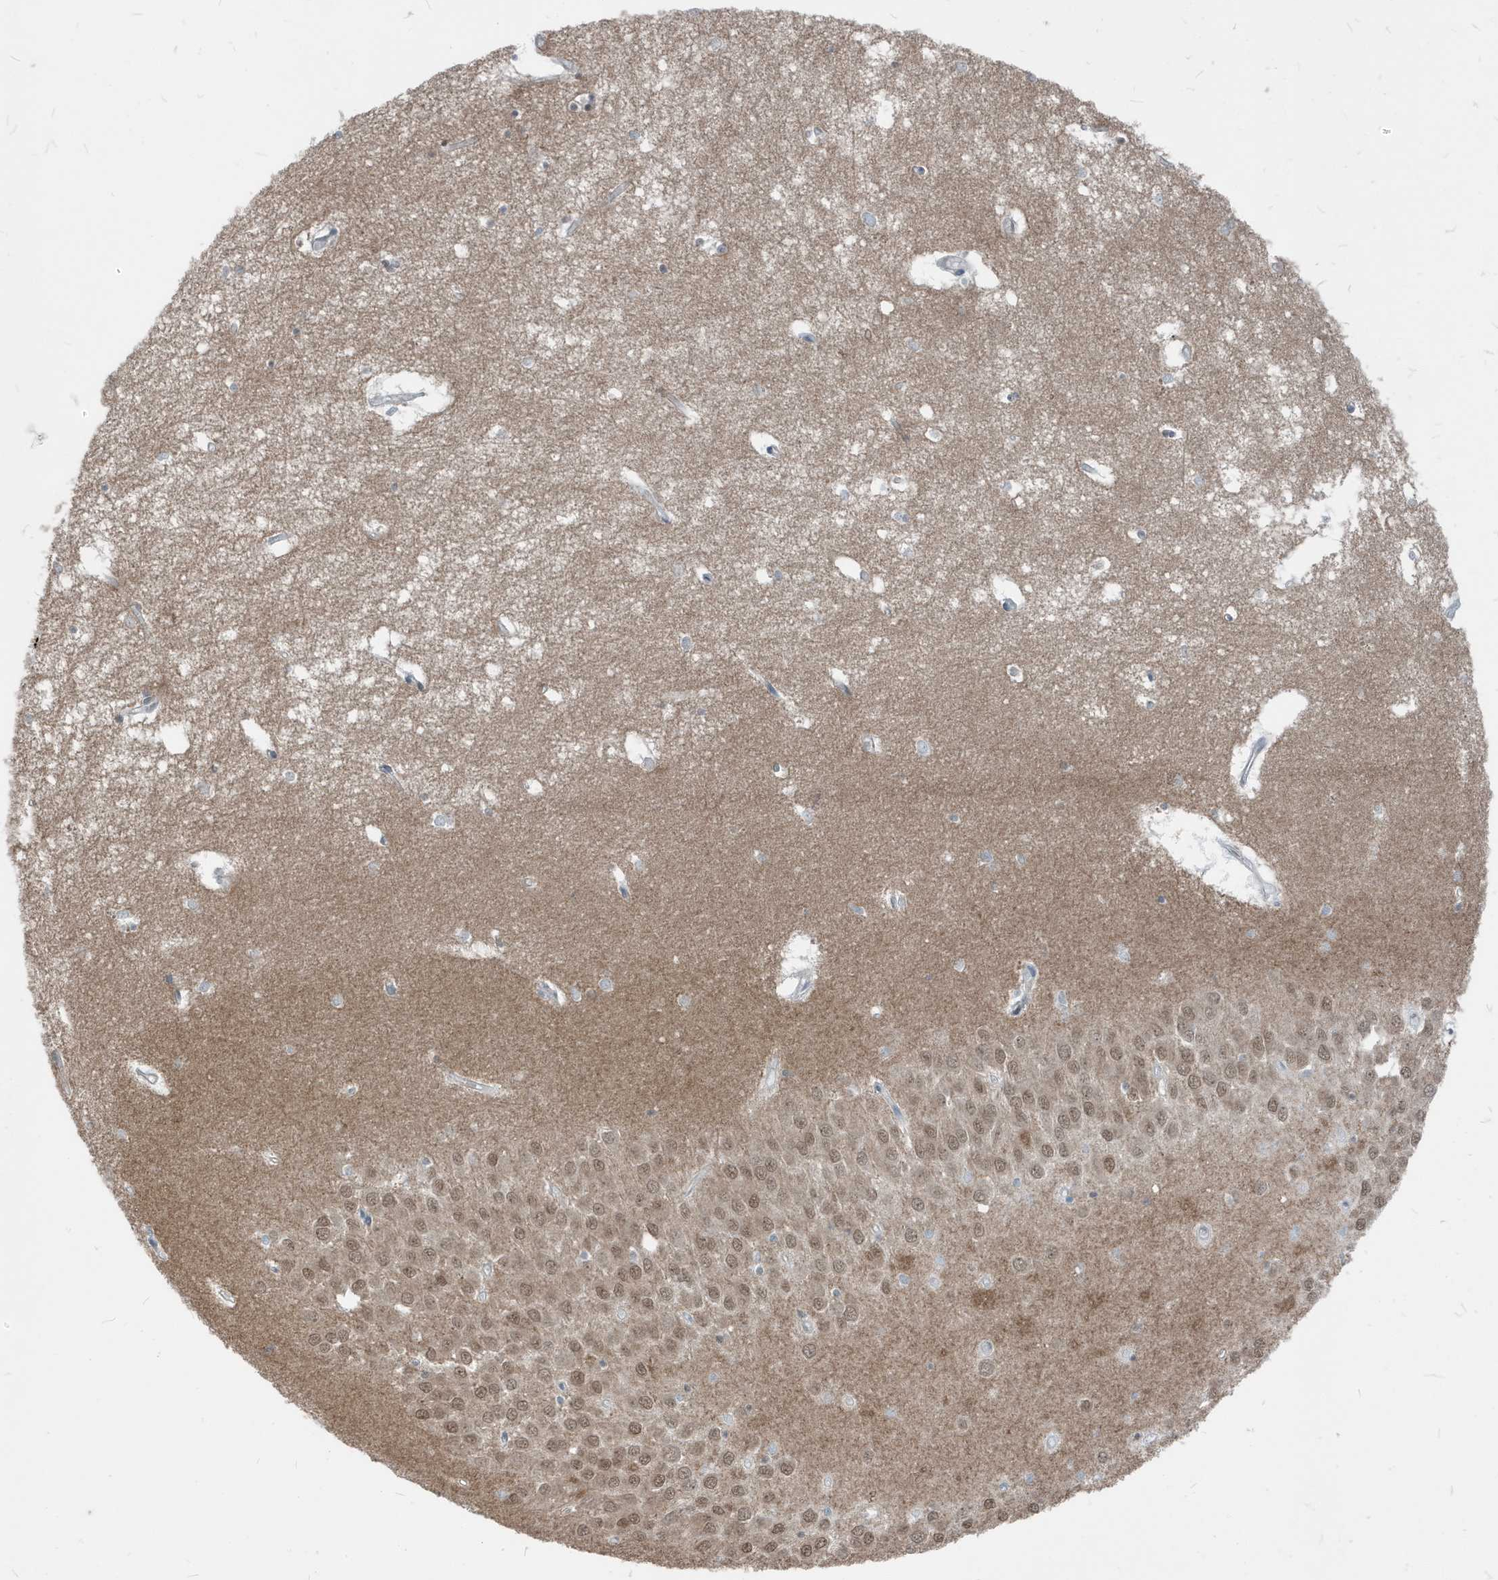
{"staining": {"intensity": "weak", "quantity": "<25%", "location": "cytoplasmic/membranous"}, "tissue": "hippocampus", "cell_type": "Glial cells", "image_type": "normal", "snomed": [{"axis": "morphology", "description": "Normal tissue, NOS"}, {"axis": "topography", "description": "Hippocampus"}], "caption": "This is a image of immunohistochemistry (IHC) staining of unremarkable hippocampus, which shows no expression in glial cells. The staining was performed using DAB to visualize the protein expression in brown, while the nuclei were stained in blue with hematoxylin (Magnification: 20x).", "gene": "NCOA7", "patient": {"sex": "male", "age": 70}}